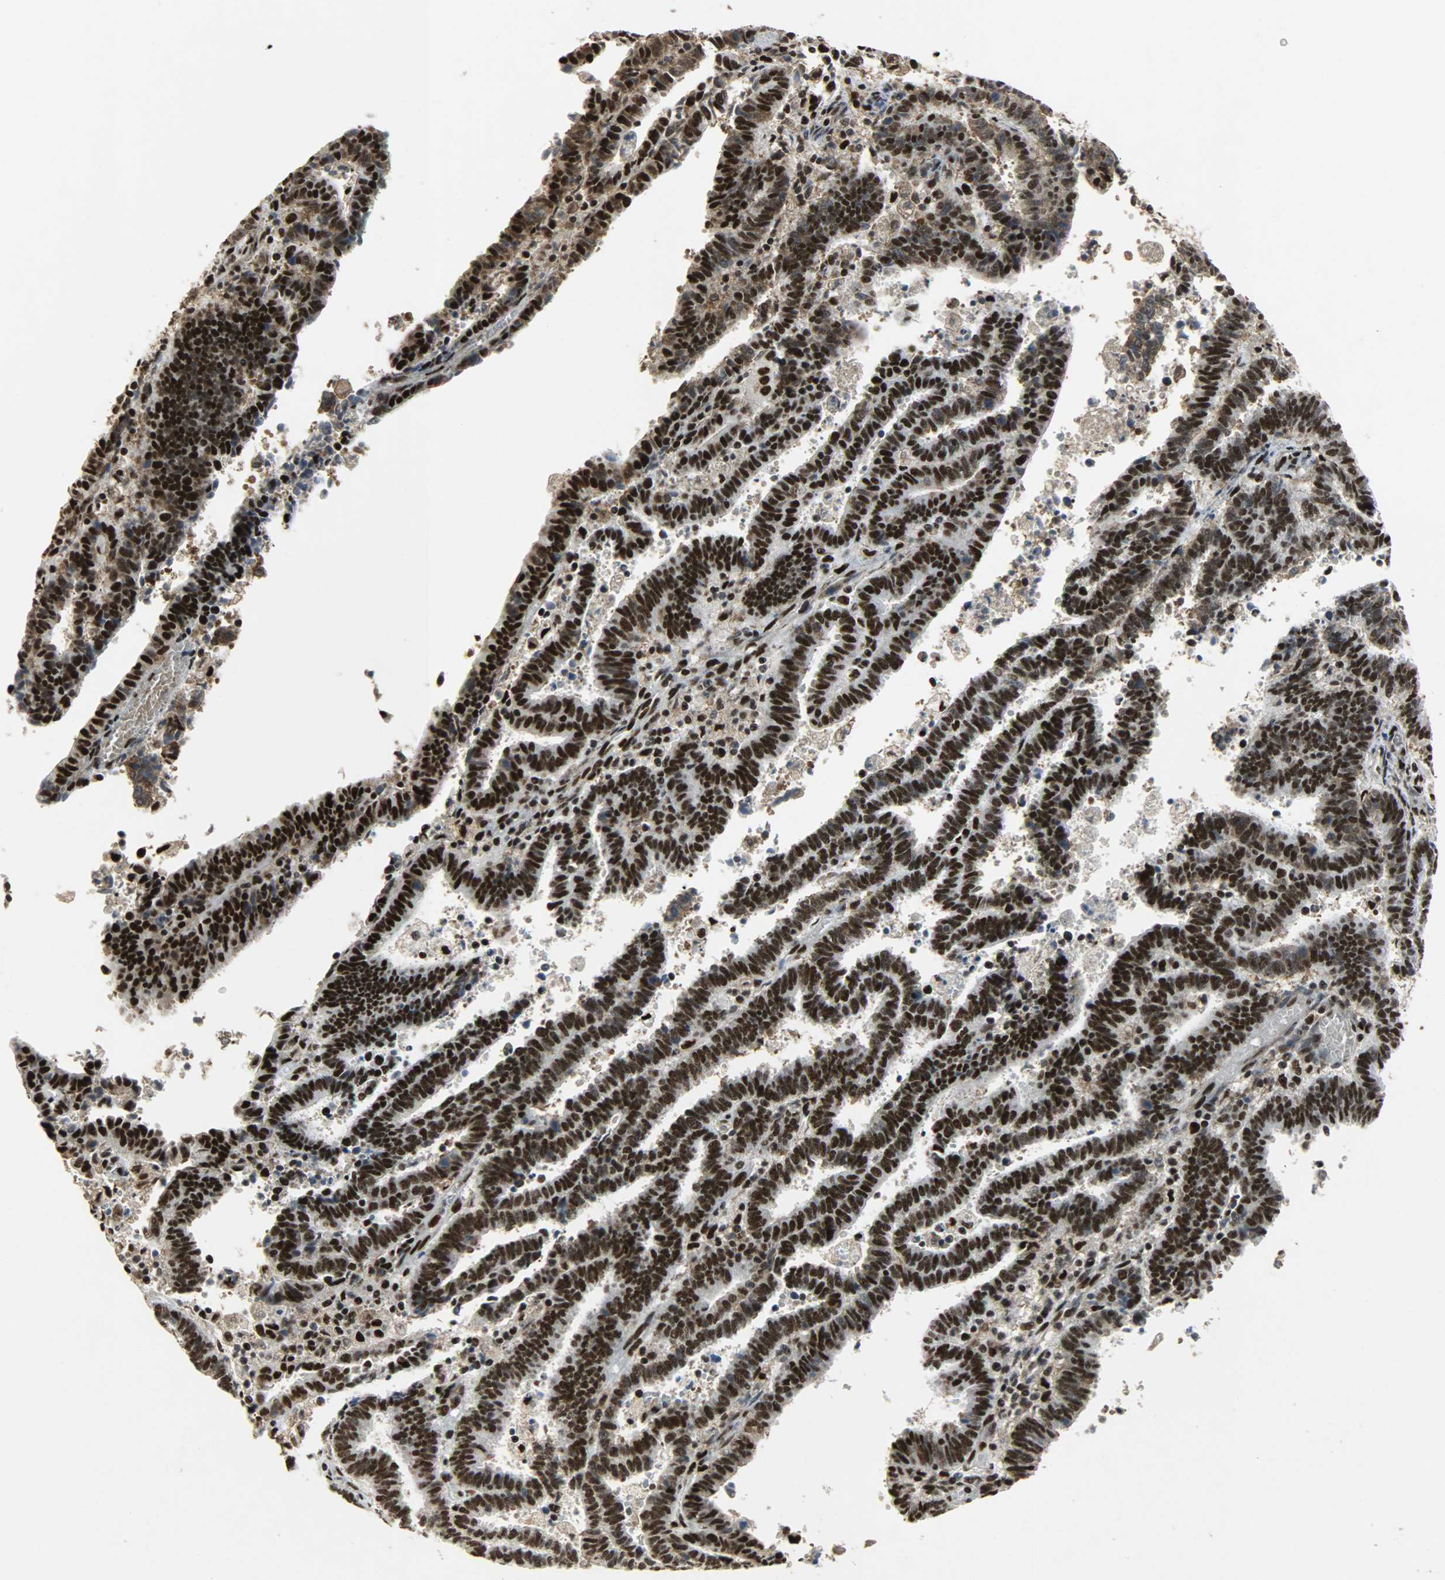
{"staining": {"intensity": "strong", "quantity": "25%-75%", "location": "cytoplasmic/membranous,nuclear"}, "tissue": "endometrial cancer", "cell_type": "Tumor cells", "image_type": "cancer", "snomed": [{"axis": "morphology", "description": "Adenocarcinoma, NOS"}, {"axis": "topography", "description": "Uterus"}], "caption": "An immunohistochemistry image of tumor tissue is shown. Protein staining in brown shows strong cytoplasmic/membranous and nuclear positivity in endometrial cancer (adenocarcinoma) within tumor cells.", "gene": "SSB", "patient": {"sex": "female", "age": 83}}